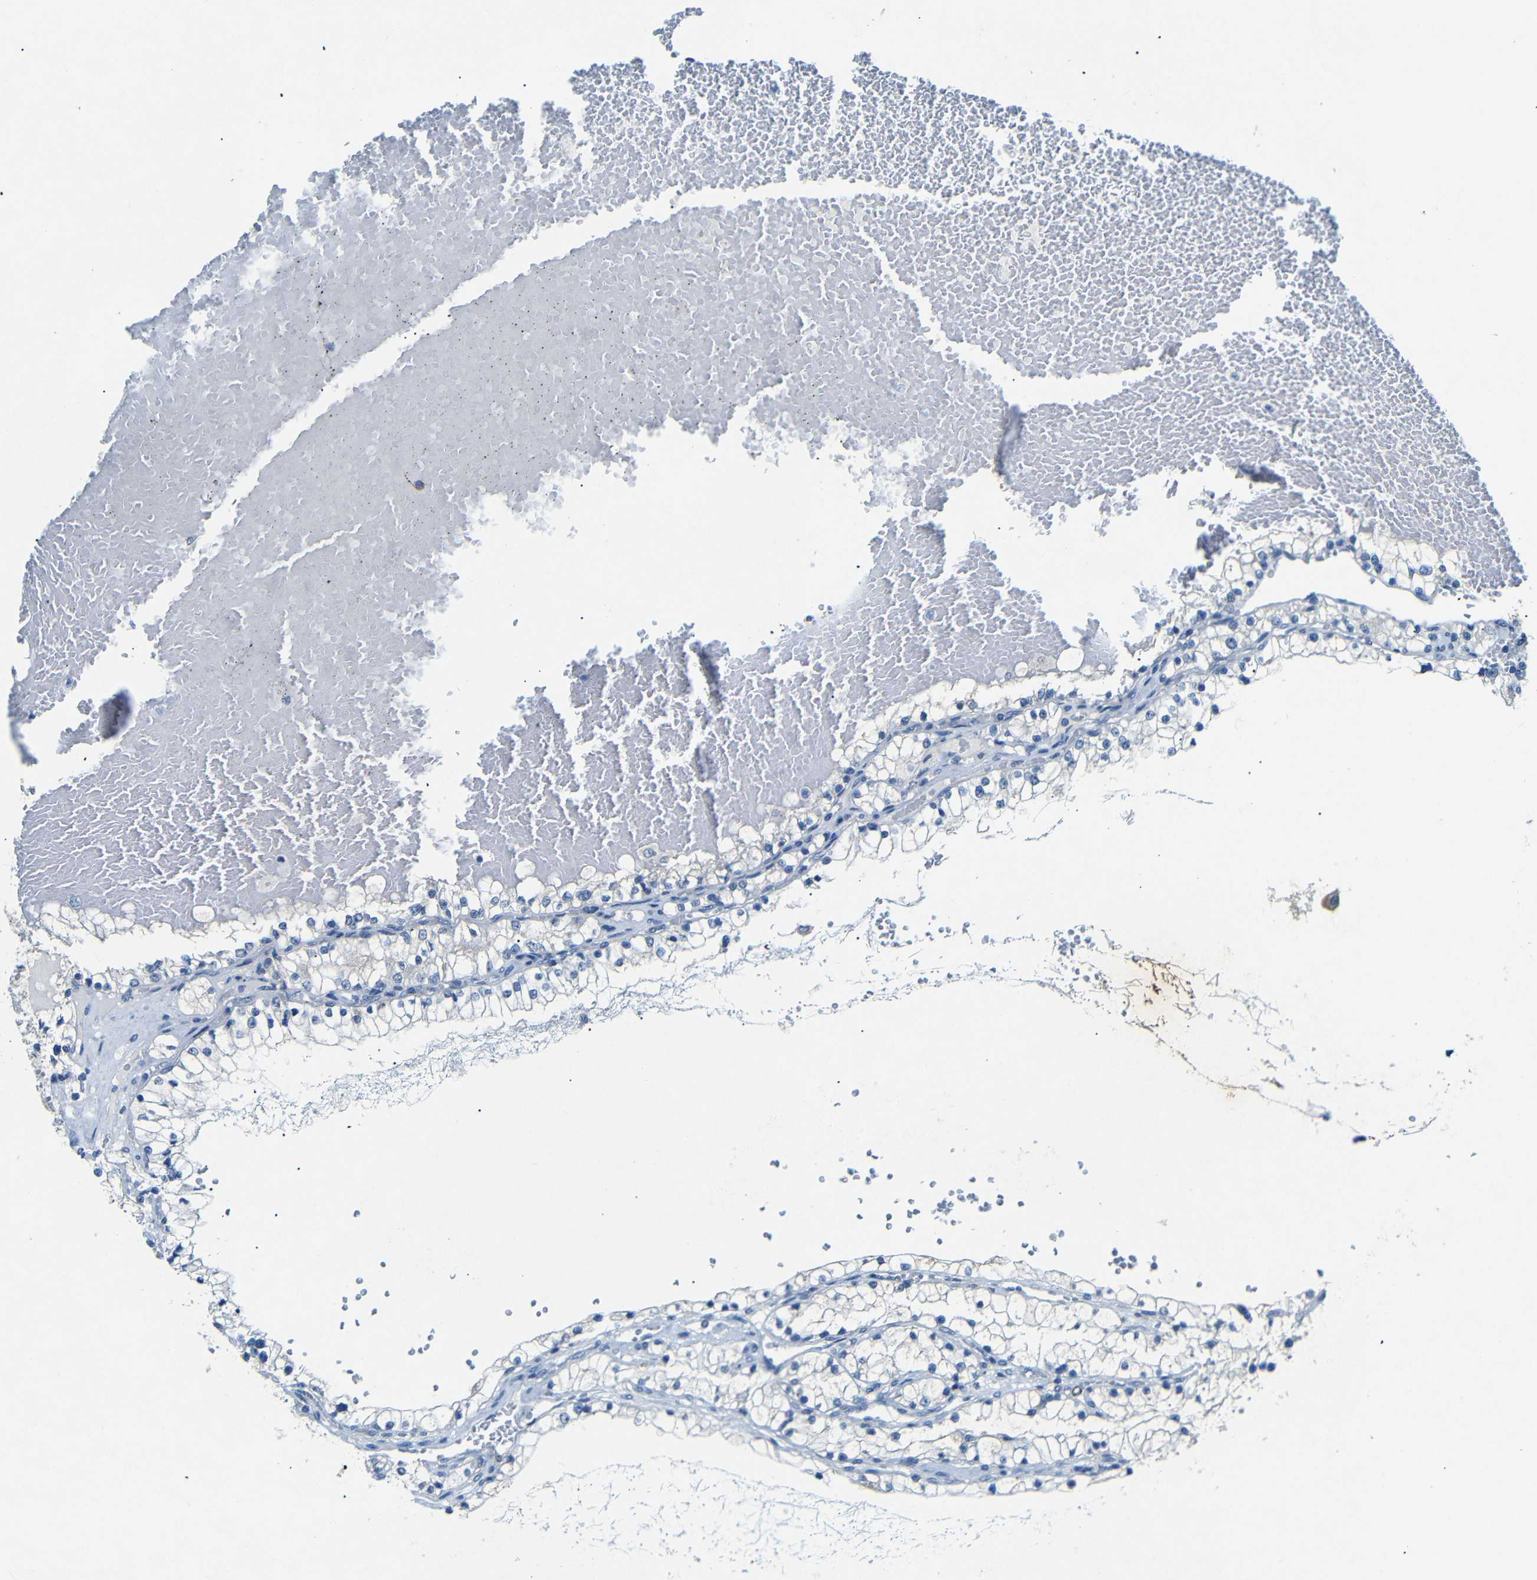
{"staining": {"intensity": "negative", "quantity": "none", "location": "none"}, "tissue": "renal cancer", "cell_type": "Tumor cells", "image_type": "cancer", "snomed": [{"axis": "morphology", "description": "Adenocarcinoma, NOS"}, {"axis": "topography", "description": "Kidney"}], "caption": "A photomicrograph of human adenocarcinoma (renal) is negative for staining in tumor cells.", "gene": "INCENP", "patient": {"sex": "male", "age": 68}}